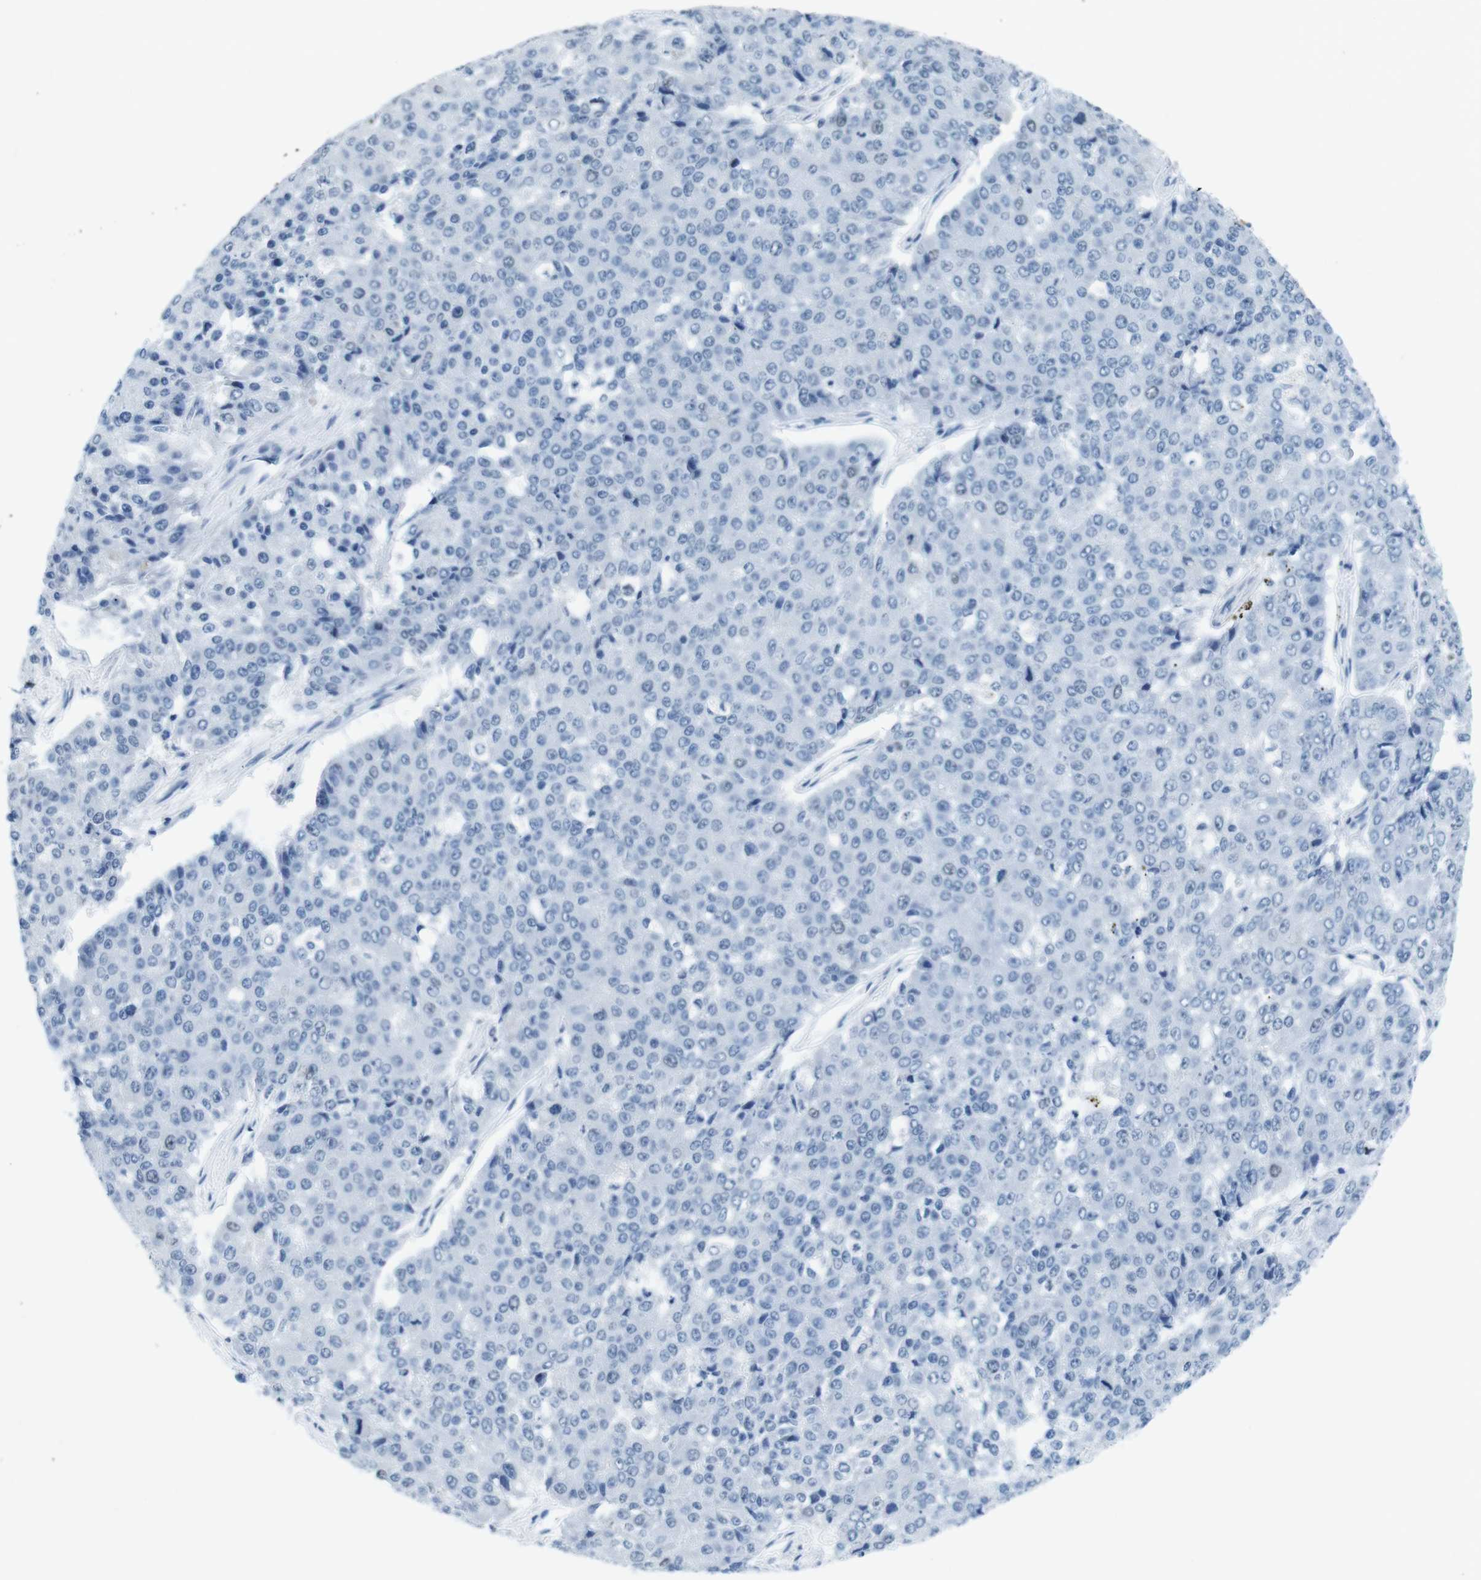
{"staining": {"intensity": "negative", "quantity": "none", "location": "none"}, "tissue": "pancreatic cancer", "cell_type": "Tumor cells", "image_type": "cancer", "snomed": [{"axis": "morphology", "description": "Adenocarcinoma, NOS"}, {"axis": "topography", "description": "Pancreas"}], "caption": "Tumor cells are negative for protein expression in human adenocarcinoma (pancreatic).", "gene": "CTAG1B", "patient": {"sex": "male", "age": 50}}